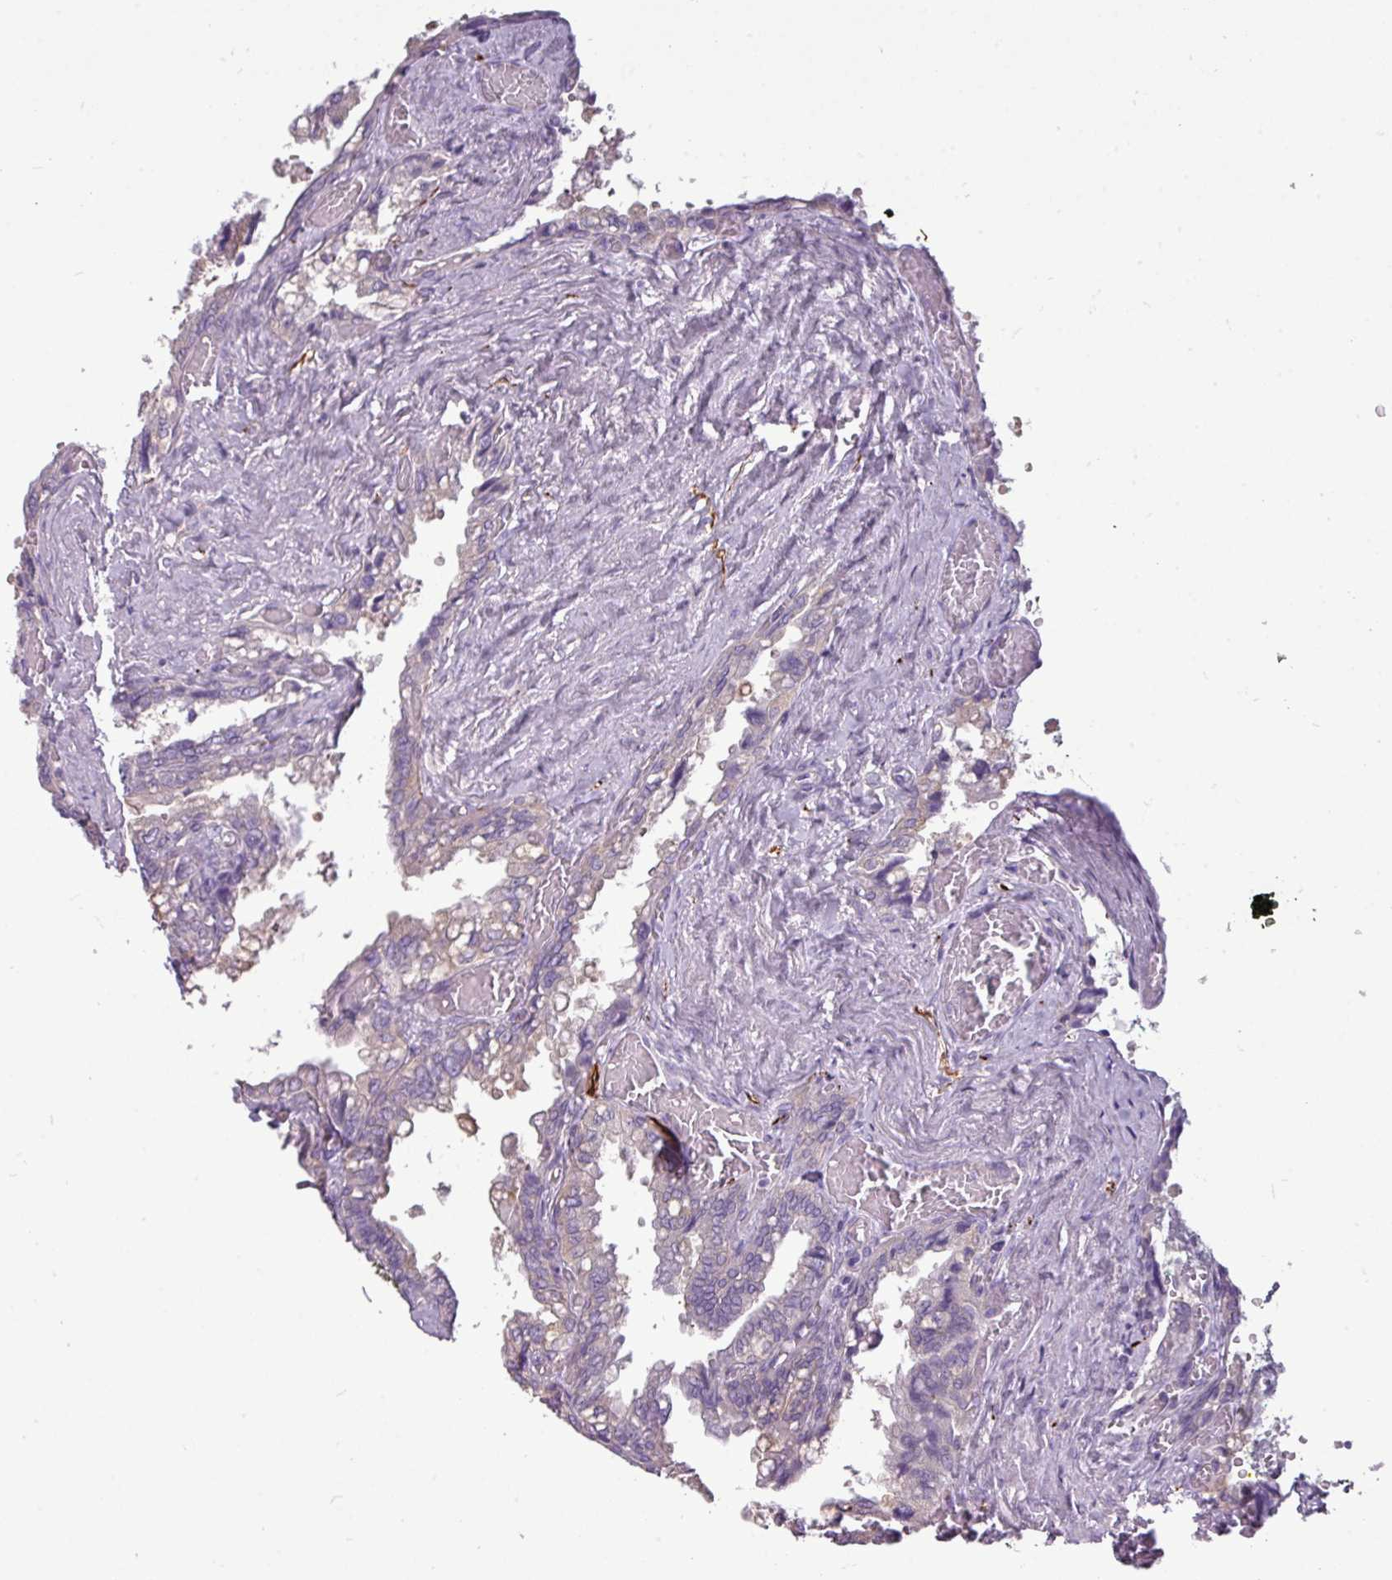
{"staining": {"intensity": "weak", "quantity": "25%-75%", "location": "cytoplasmic/membranous"}, "tissue": "seminal vesicle", "cell_type": "Glandular cells", "image_type": "normal", "snomed": [{"axis": "morphology", "description": "Normal tissue, NOS"}, {"axis": "topography", "description": "Seminal veicle"}, {"axis": "topography", "description": "Peripheral nerve tissue"}], "caption": "Immunohistochemical staining of benign human seminal vesicle demonstrates 25%-75% levels of weak cytoplasmic/membranous protein positivity in about 25%-75% of glandular cells.", "gene": "DNAAF9", "patient": {"sex": "male", "age": 60}}